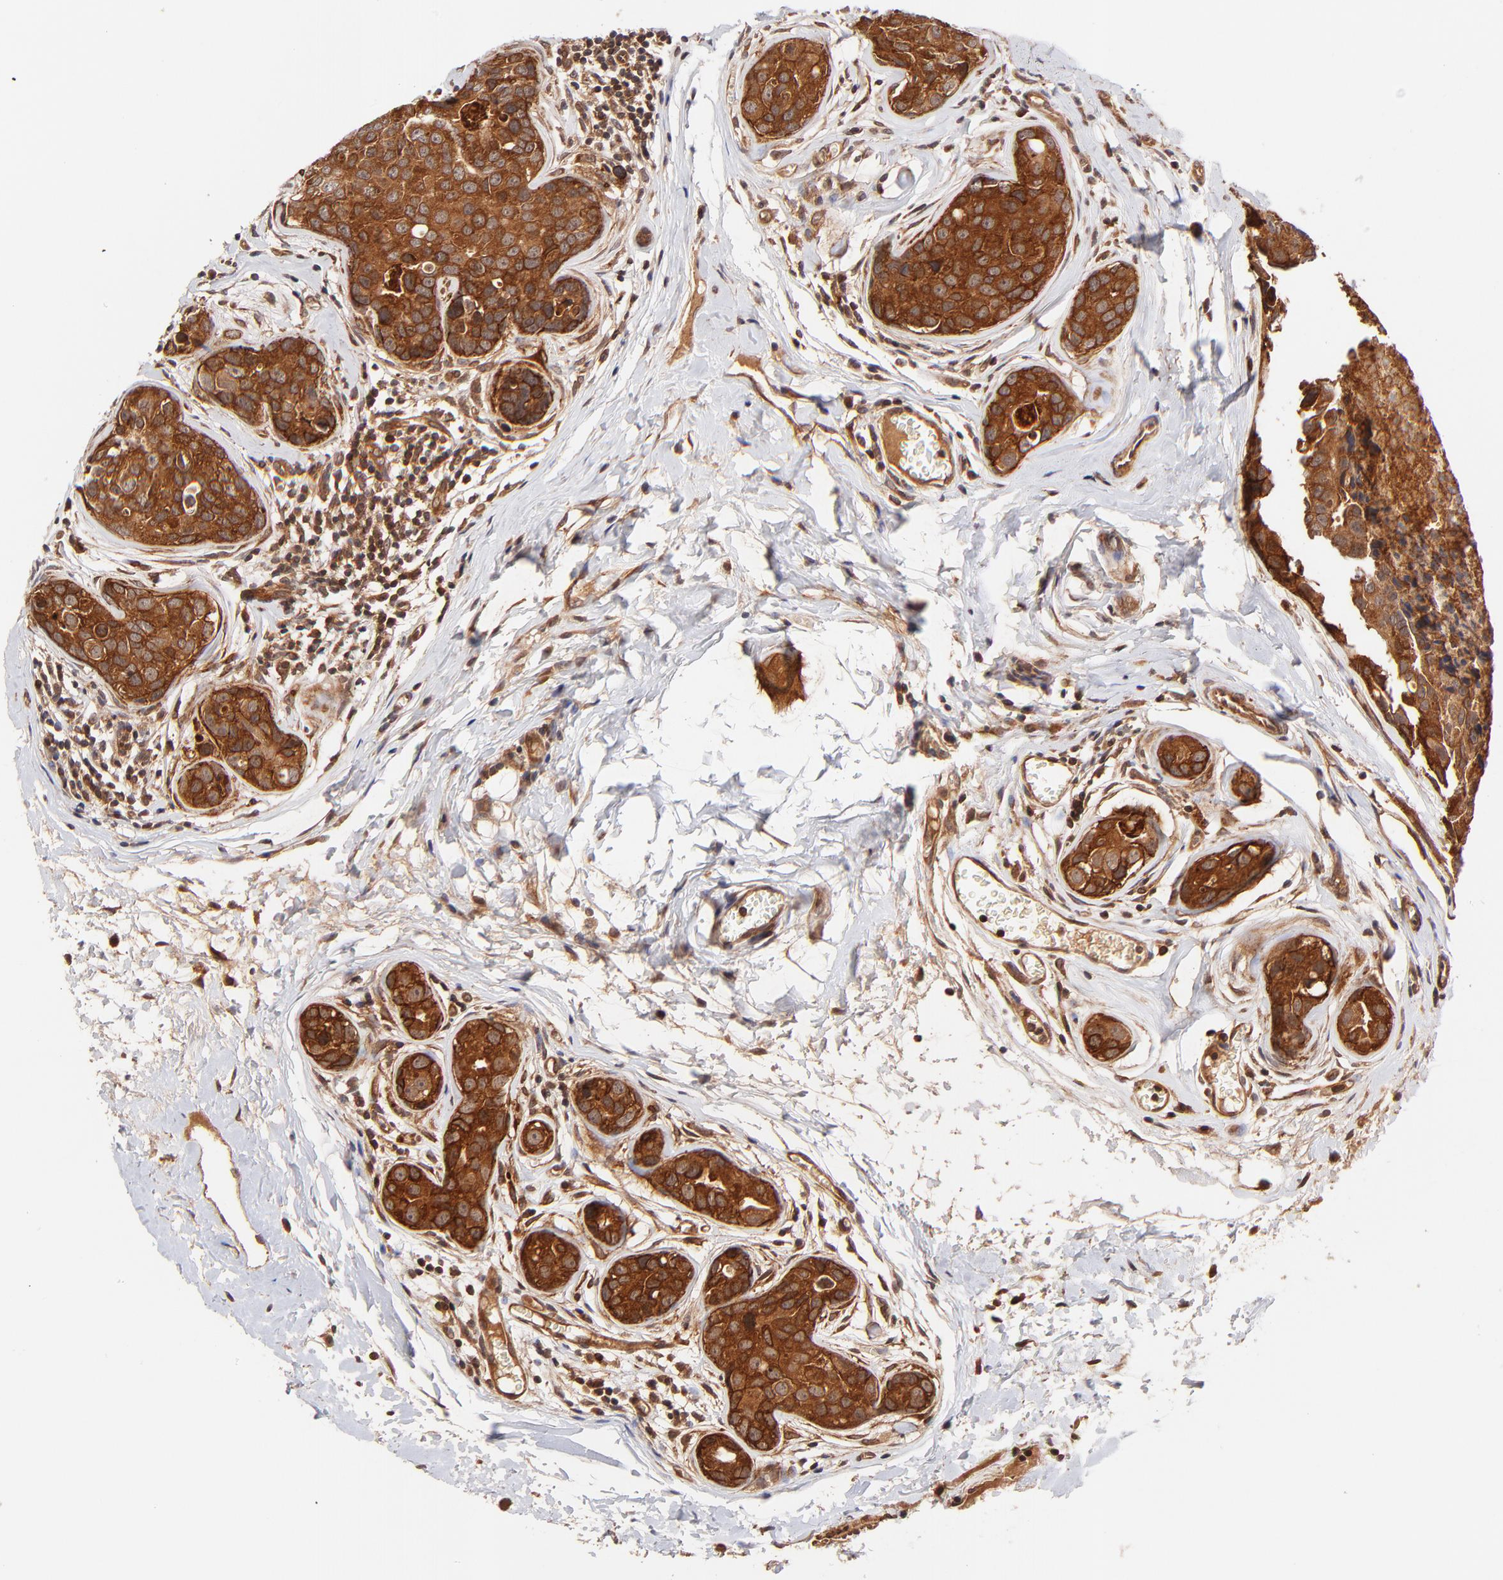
{"staining": {"intensity": "strong", "quantity": ">75%", "location": "cytoplasmic/membranous,nuclear"}, "tissue": "breast cancer", "cell_type": "Tumor cells", "image_type": "cancer", "snomed": [{"axis": "morphology", "description": "Duct carcinoma"}, {"axis": "topography", "description": "Breast"}], "caption": "This is a photomicrograph of immunohistochemistry (IHC) staining of breast intraductal carcinoma, which shows strong positivity in the cytoplasmic/membranous and nuclear of tumor cells.", "gene": "ITGB1", "patient": {"sex": "female", "age": 24}}